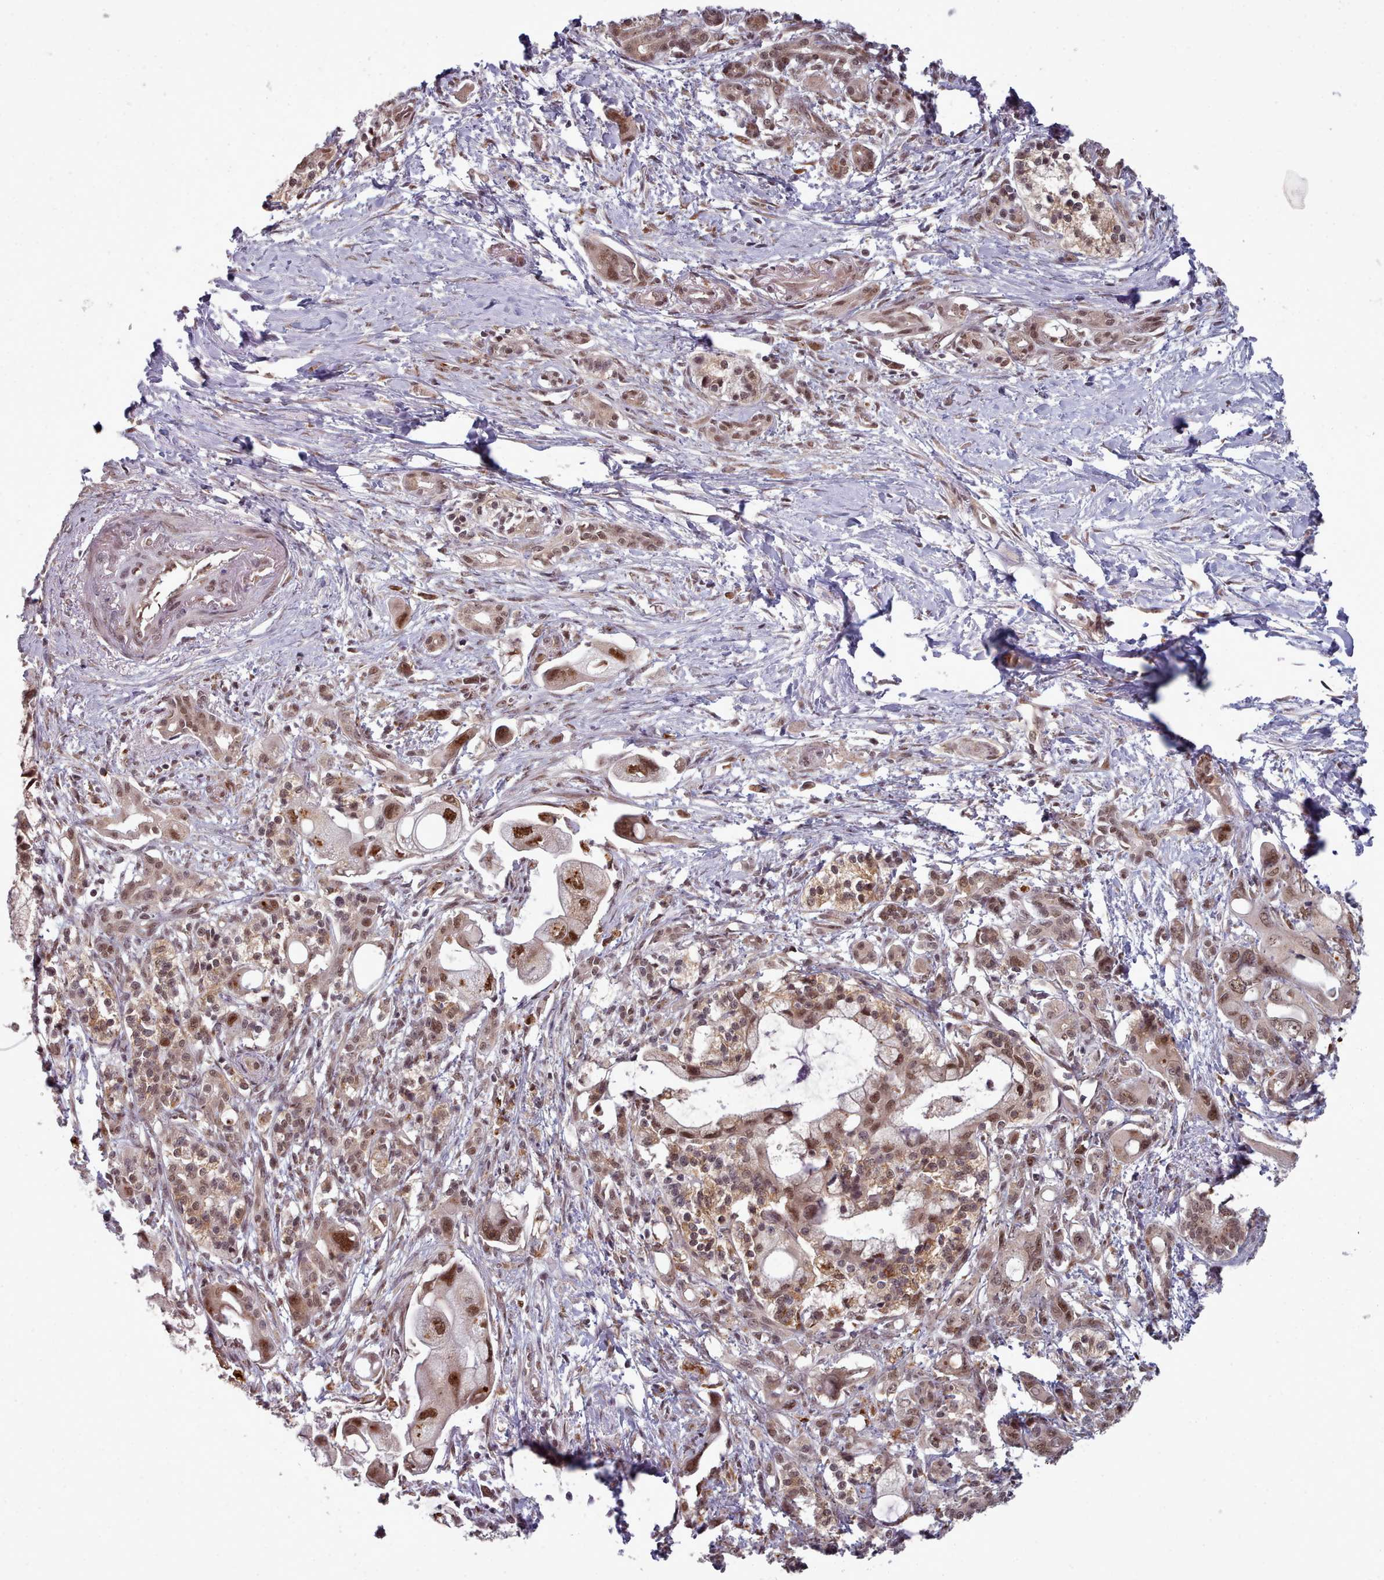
{"staining": {"intensity": "moderate", "quantity": ">75%", "location": "nuclear"}, "tissue": "pancreatic cancer", "cell_type": "Tumor cells", "image_type": "cancer", "snomed": [{"axis": "morphology", "description": "Adenocarcinoma, NOS"}, {"axis": "topography", "description": "Pancreas"}], "caption": "This photomicrograph shows immunohistochemistry staining of adenocarcinoma (pancreatic), with medium moderate nuclear staining in about >75% of tumor cells.", "gene": "DHX8", "patient": {"sex": "male", "age": 68}}